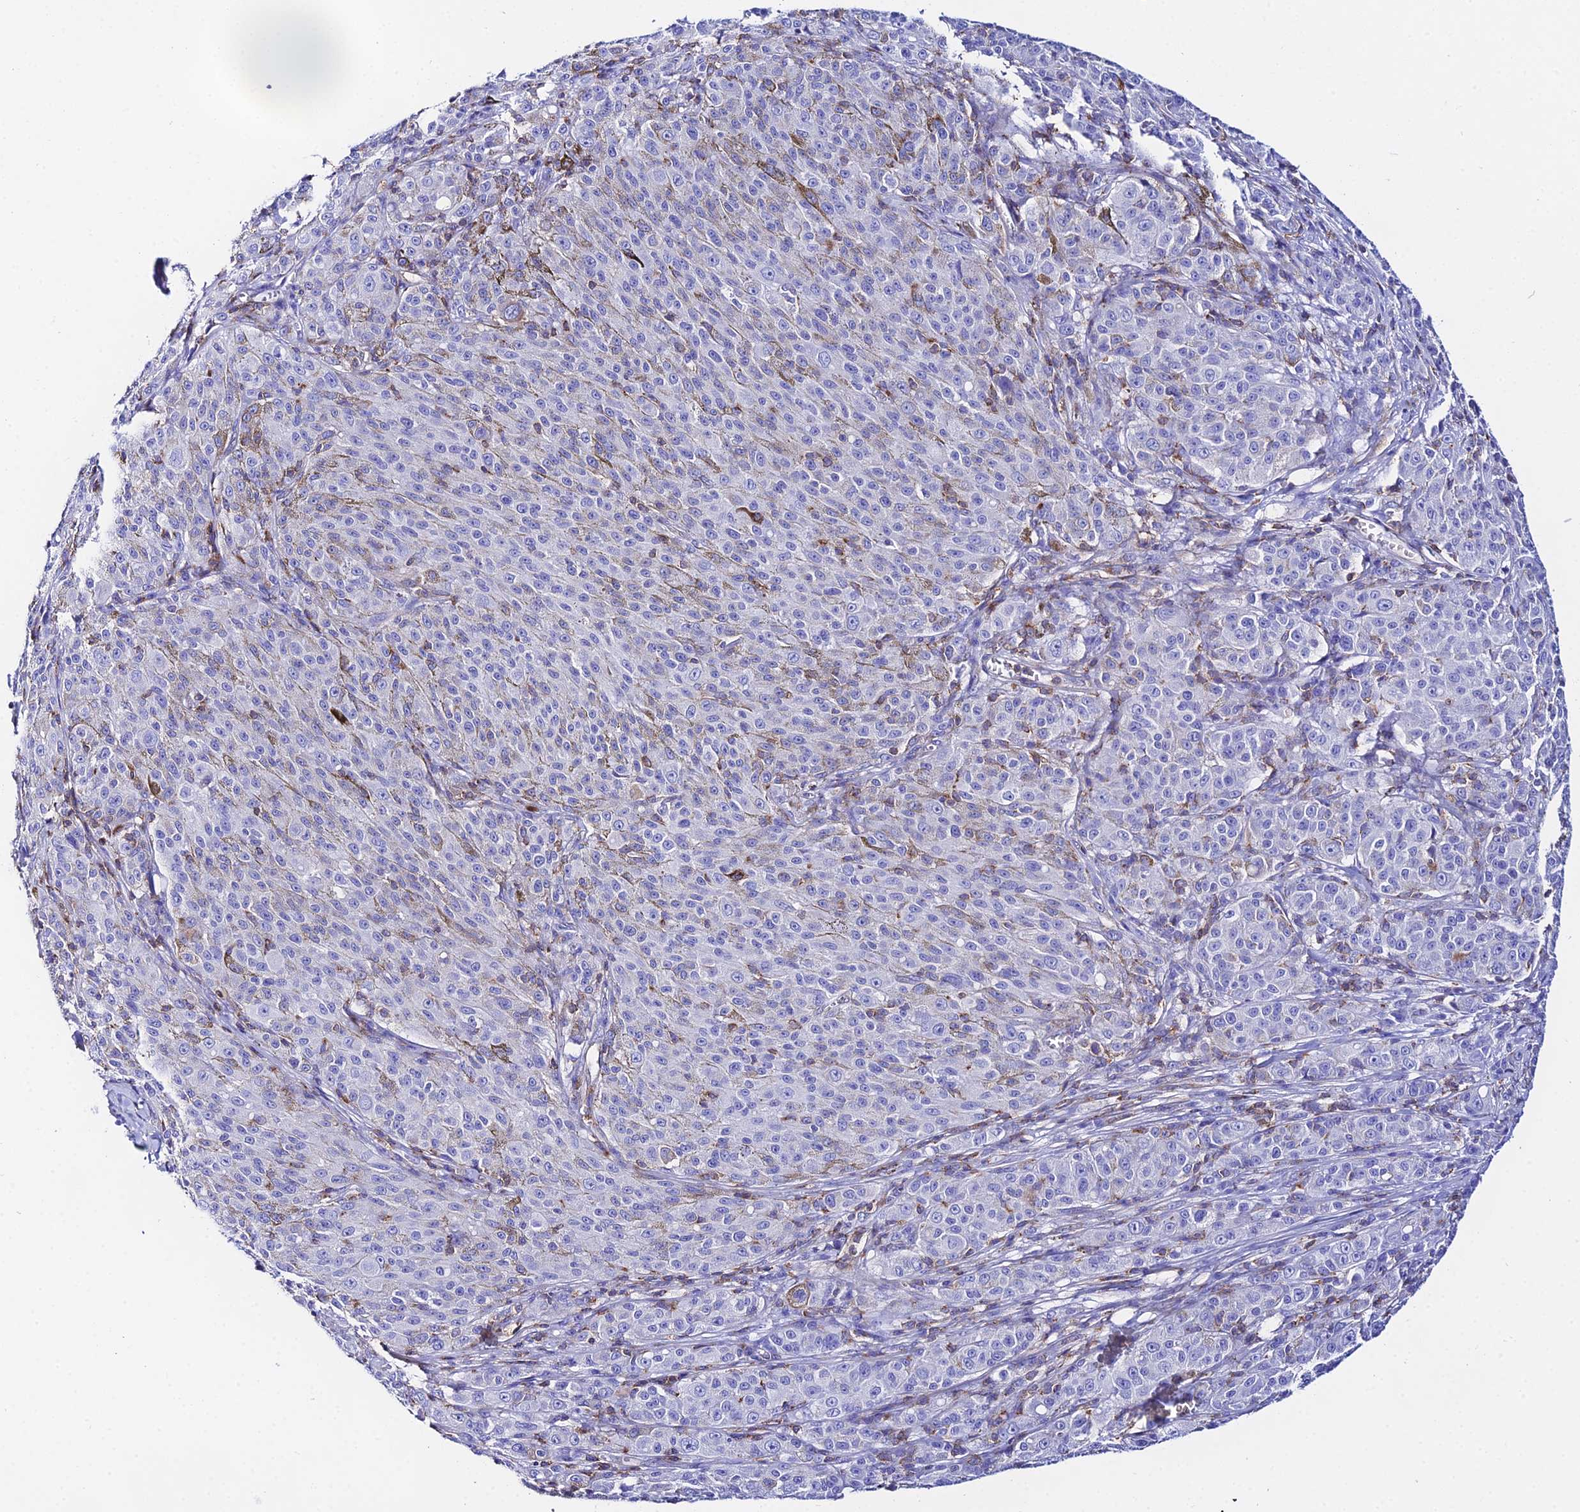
{"staining": {"intensity": "negative", "quantity": "none", "location": "none"}, "tissue": "melanoma", "cell_type": "Tumor cells", "image_type": "cancer", "snomed": [{"axis": "morphology", "description": "Malignant melanoma, NOS"}, {"axis": "topography", "description": "Skin"}], "caption": "Tumor cells show no significant protein expression in malignant melanoma.", "gene": "S100A16", "patient": {"sex": "female", "age": 52}}